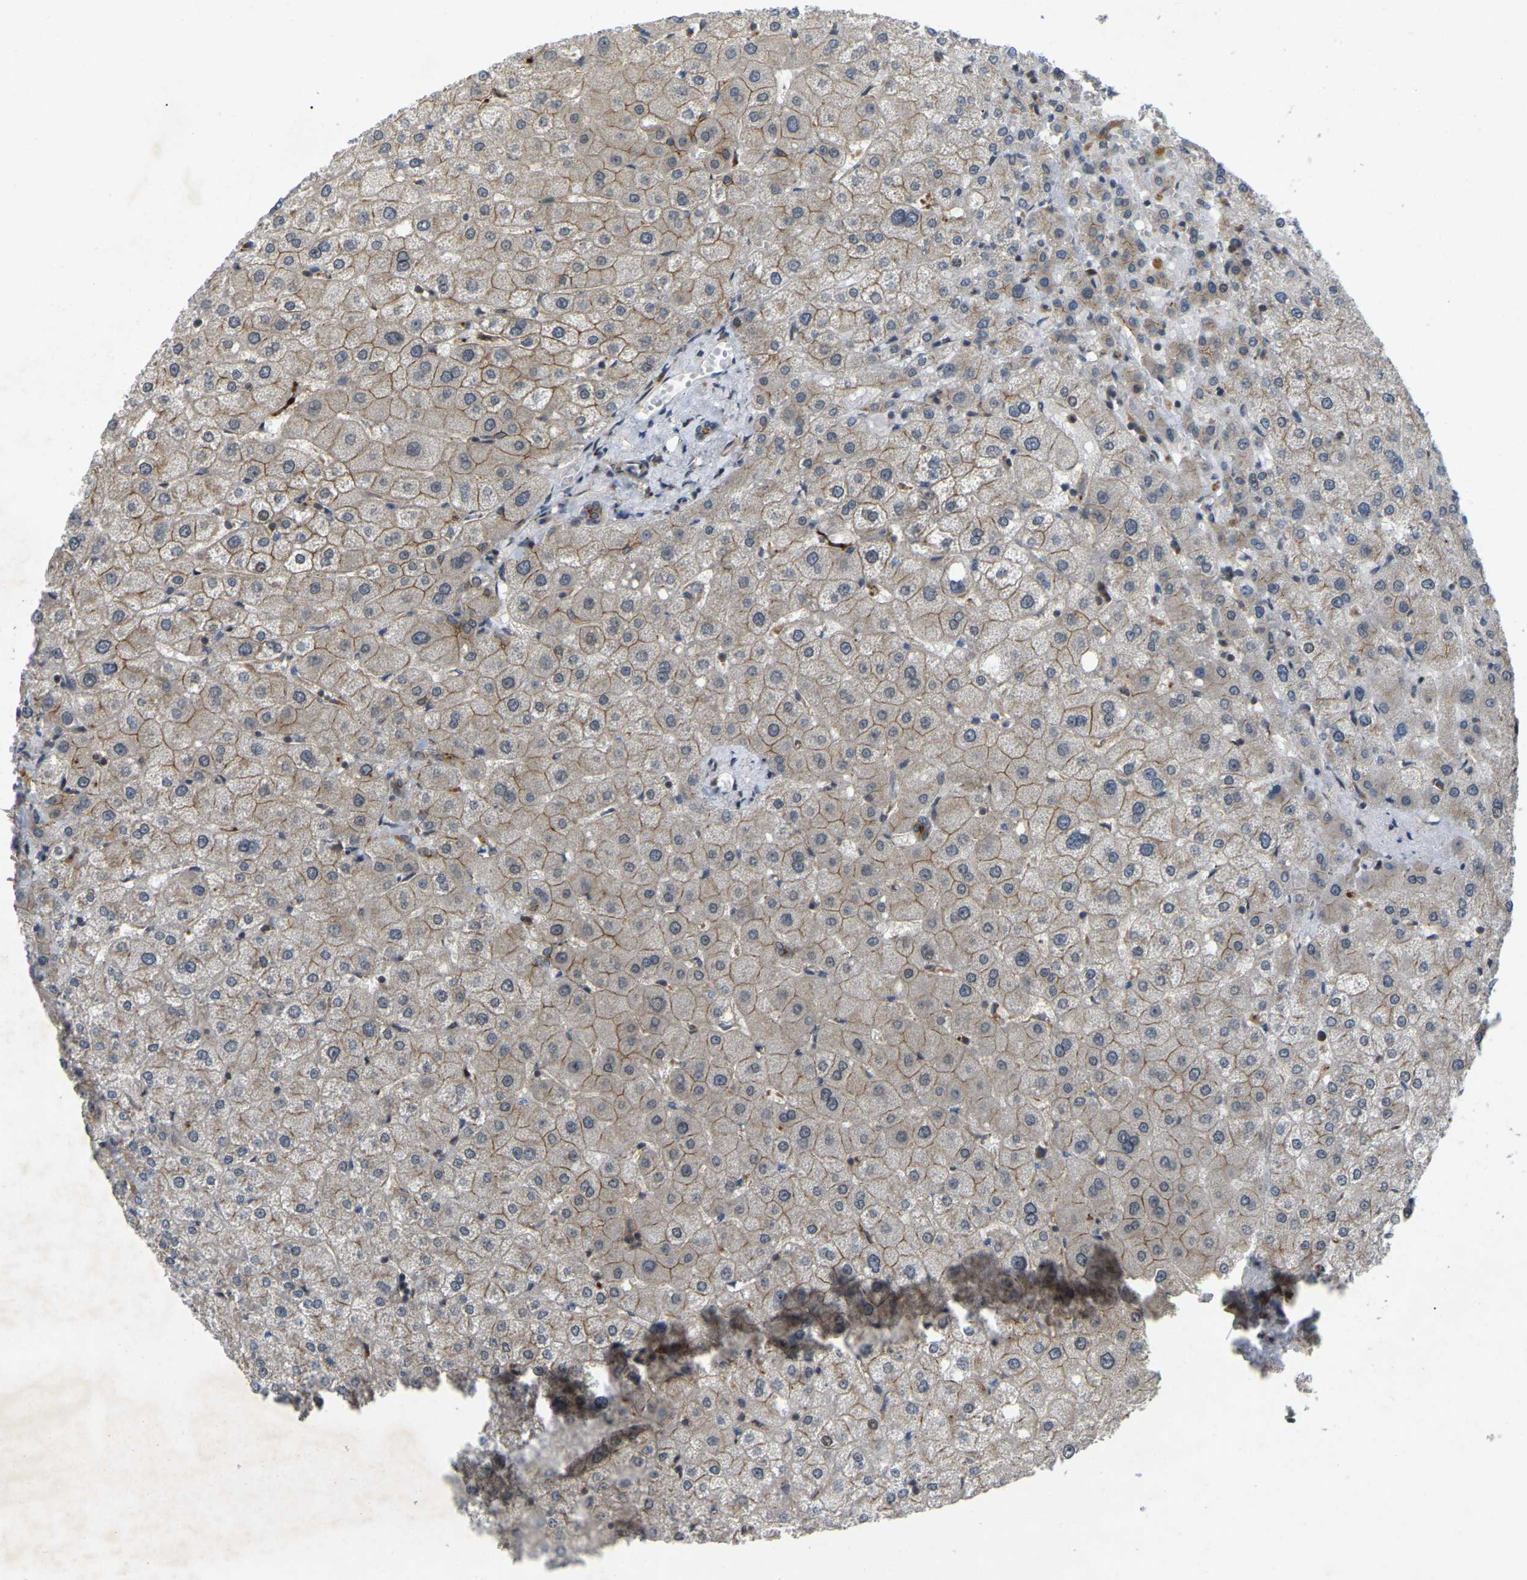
{"staining": {"intensity": "weak", "quantity": "25%-75%", "location": "cytoplasmic/membranous"}, "tissue": "liver", "cell_type": "Cholangiocytes", "image_type": "normal", "snomed": [{"axis": "morphology", "description": "Normal tissue, NOS"}, {"axis": "topography", "description": "Liver"}], "caption": "The immunohistochemical stain highlights weak cytoplasmic/membranous staining in cholangiocytes of benign liver.", "gene": "KIAA1549", "patient": {"sex": "male", "age": 73}}